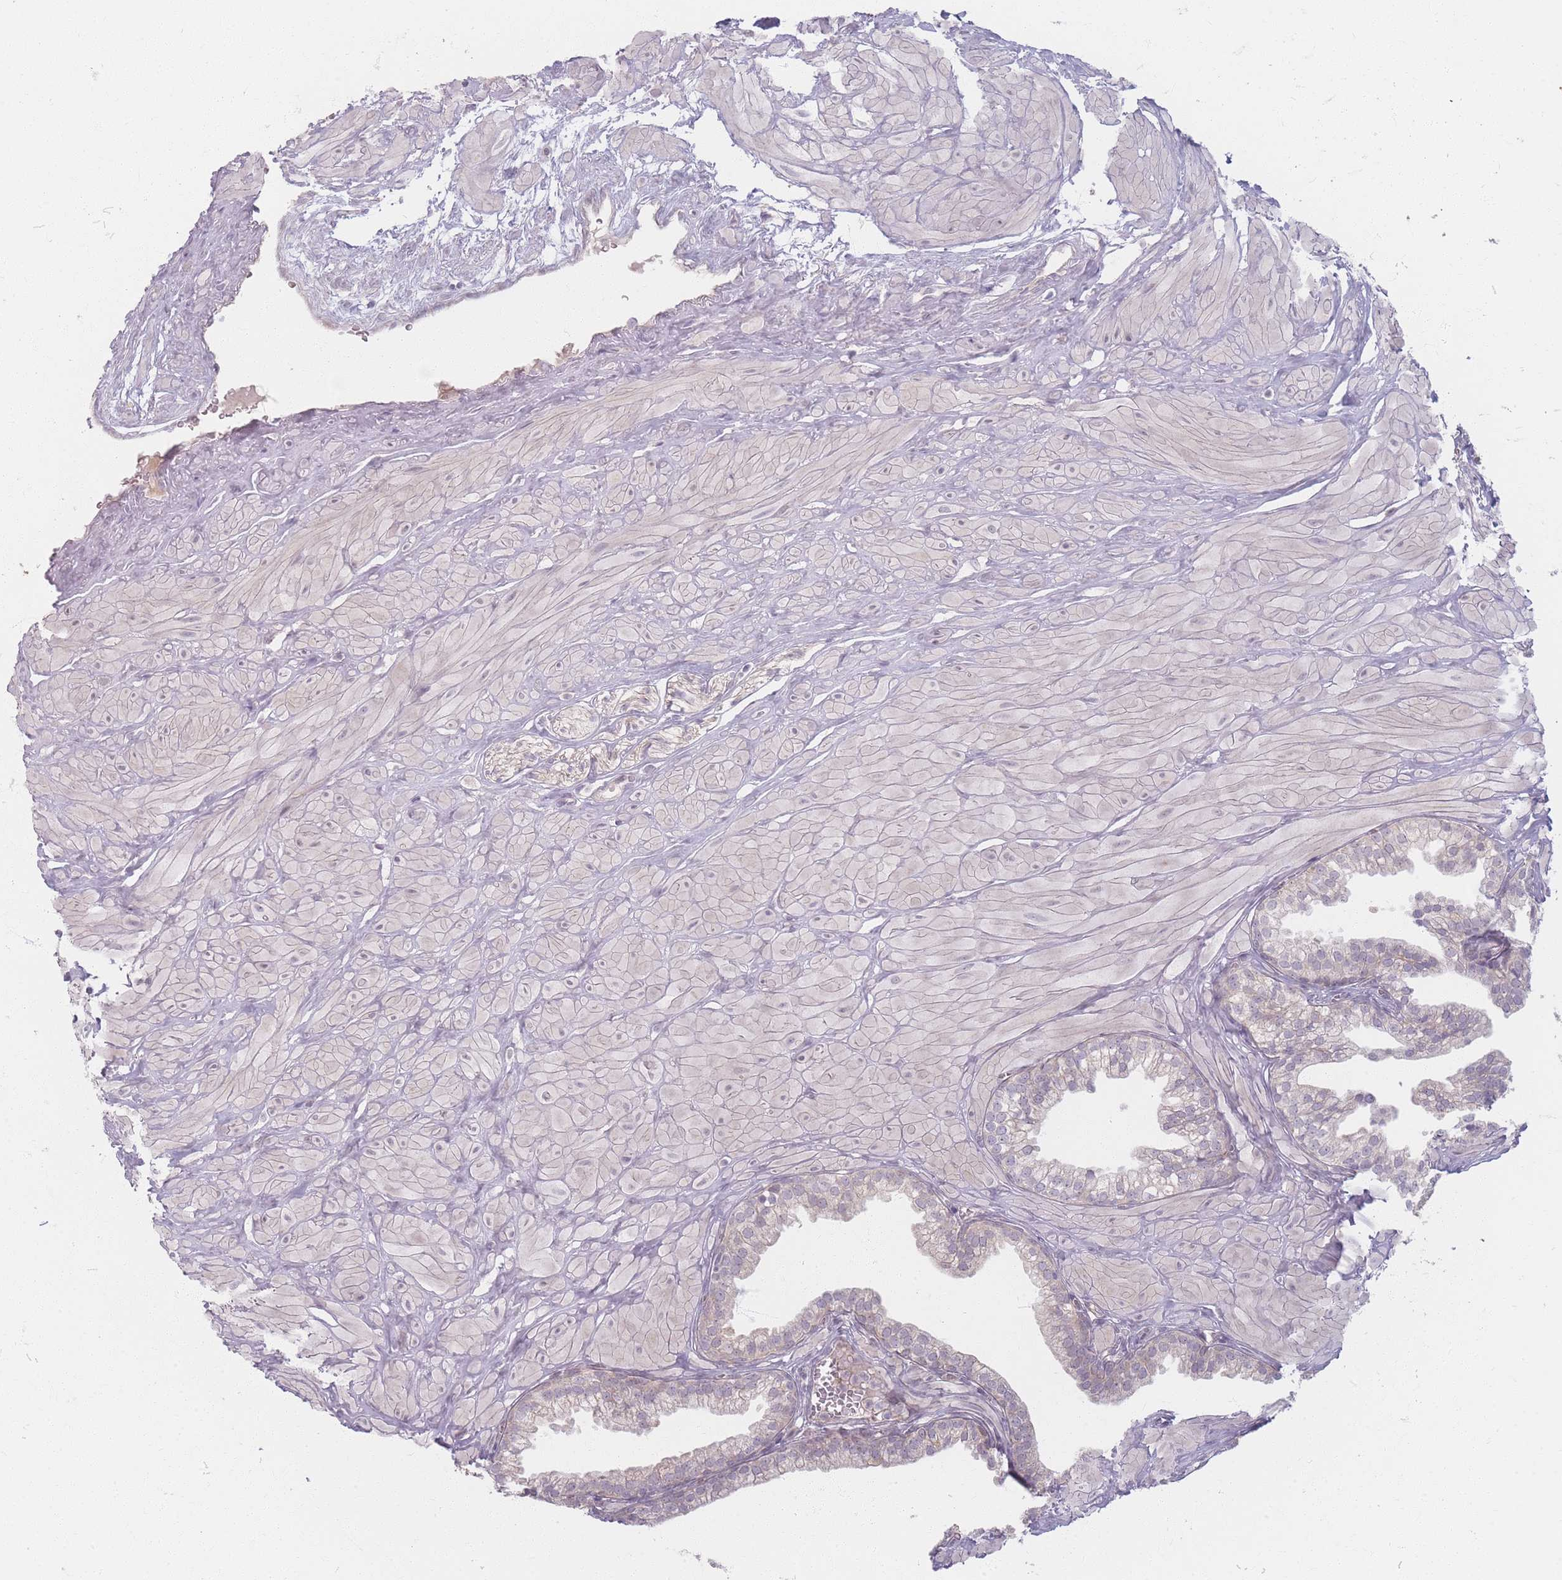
{"staining": {"intensity": "weak", "quantity": "<25%", "location": "cytoplasmic/membranous"}, "tissue": "prostate", "cell_type": "Glandular cells", "image_type": "normal", "snomed": [{"axis": "morphology", "description": "Normal tissue, NOS"}, {"axis": "topography", "description": "Prostate"}, {"axis": "topography", "description": "Peripheral nerve tissue"}], "caption": "This is a image of immunohistochemistry (IHC) staining of unremarkable prostate, which shows no positivity in glandular cells.", "gene": "GABRA6", "patient": {"sex": "male", "age": 55}}